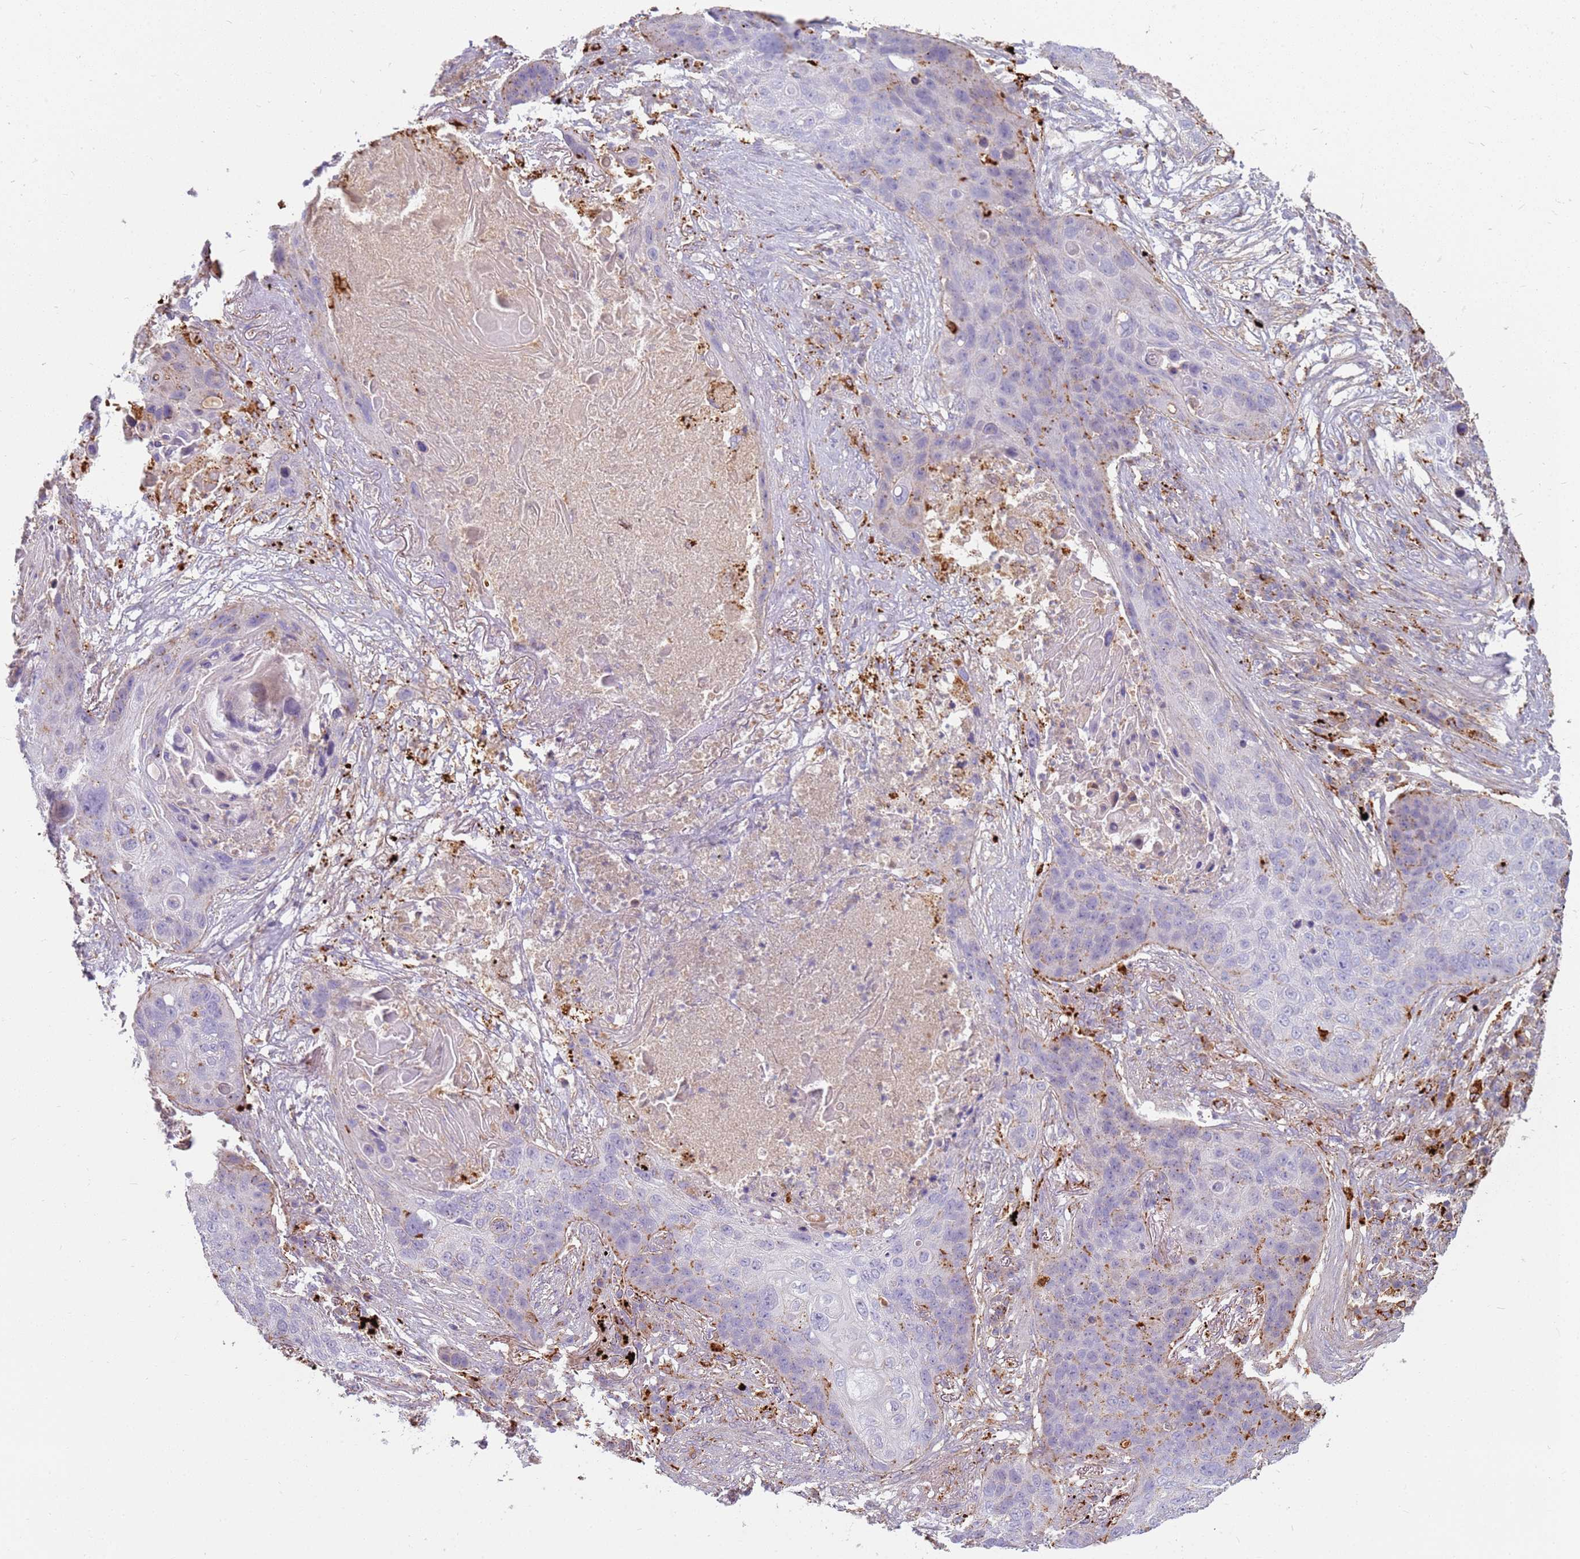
{"staining": {"intensity": "moderate", "quantity": "<25%", "location": "cytoplasmic/membranous"}, "tissue": "lung cancer", "cell_type": "Tumor cells", "image_type": "cancer", "snomed": [{"axis": "morphology", "description": "Squamous cell carcinoma, NOS"}, {"axis": "topography", "description": "Lung"}], "caption": "Brown immunohistochemical staining in human lung cancer displays moderate cytoplasmic/membranous positivity in about <25% of tumor cells.", "gene": "TMEM229B", "patient": {"sex": "female", "age": 63}}